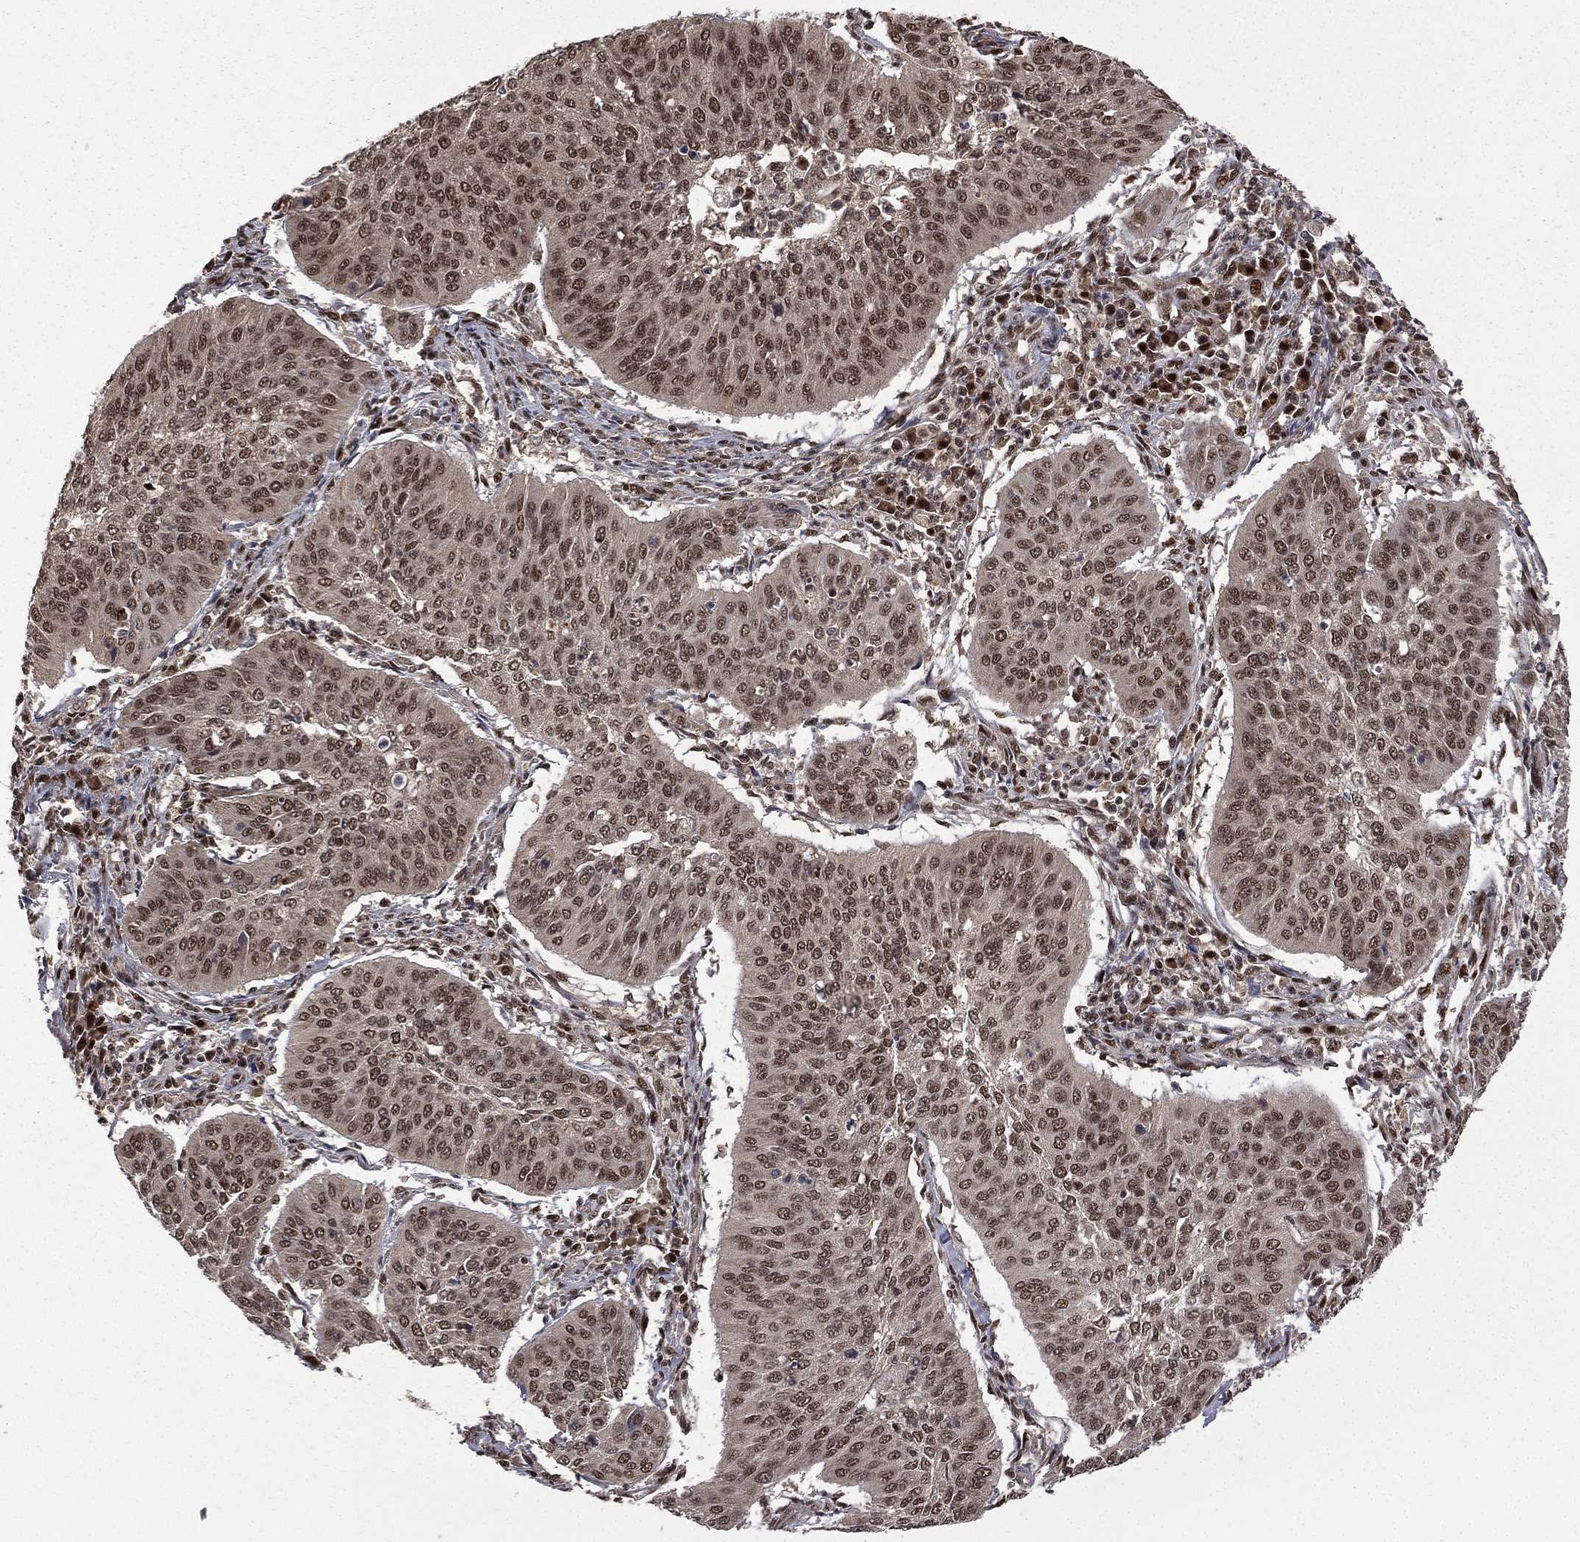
{"staining": {"intensity": "moderate", "quantity": ">75%", "location": "nuclear"}, "tissue": "cervical cancer", "cell_type": "Tumor cells", "image_type": "cancer", "snomed": [{"axis": "morphology", "description": "Normal tissue, NOS"}, {"axis": "morphology", "description": "Squamous cell carcinoma, NOS"}, {"axis": "topography", "description": "Cervix"}], "caption": "Brown immunohistochemical staining in human cervical cancer (squamous cell carcinoma) demonstrates moderate nuclear staining in about >75% of tumor cells. The protein is stained brown, and the nuclei are stained in blue (DAB (3,3'-diaminobenzidine) IHC with brightfield microscopy, high magnification).", "gene": "JMJD6", "patient": {"sex": "female", "age": 39}}